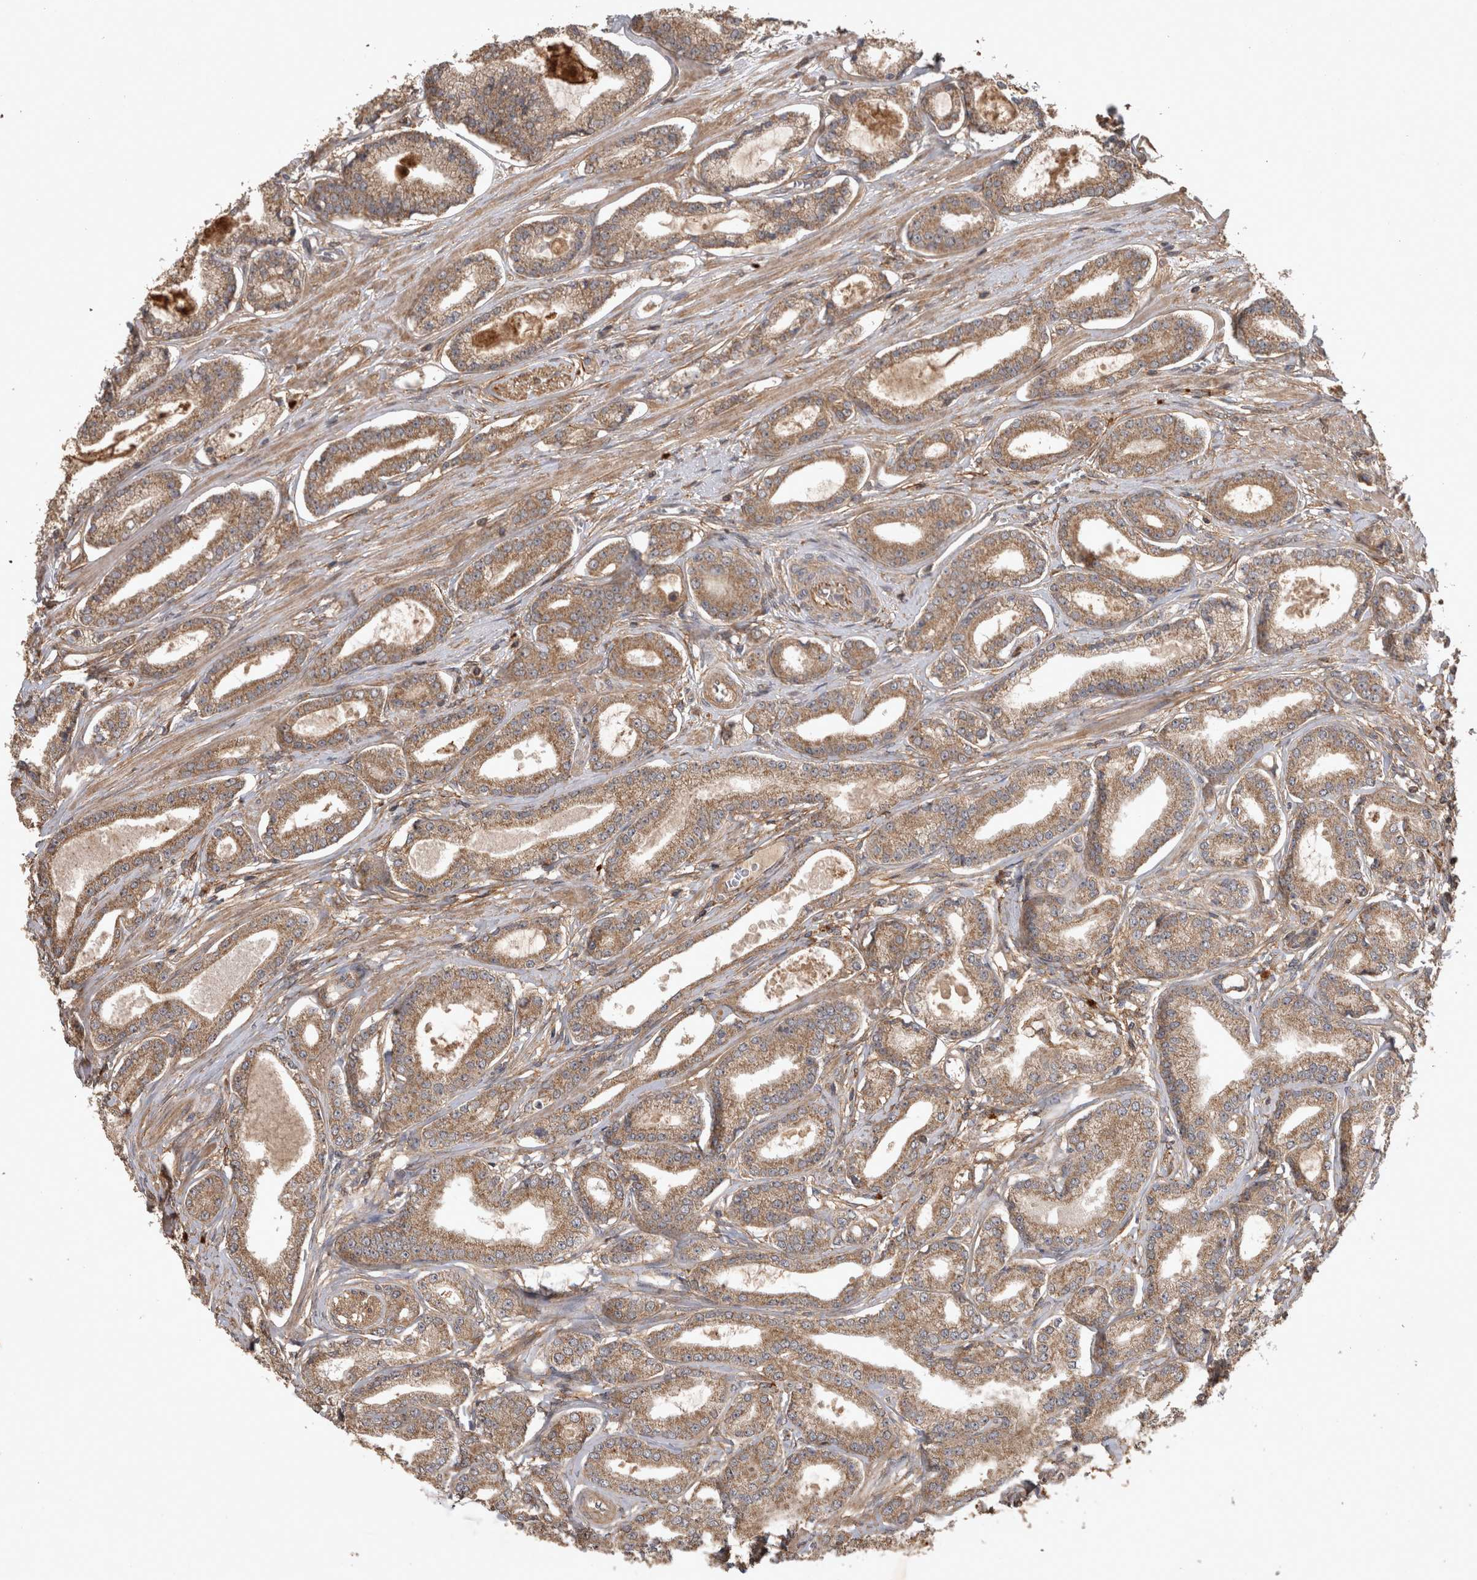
{"staining": {"intensity": "moderate", "quantity": ">75%", "location": "cytoplasmic/membranous"}, "tissue": "prostate cancer", "cell_type": "Tumor cells", "image_type": "cancer", "snomed": [{"axis": "morphology", "description": "Adenocarcinoma, Low grade"}, {"axis": "topography", "description": "Prostate"}], "caption": "A brown stain labels moderate cytoplasmic/membranous positivity of a protein in human prostate cancer tumor cells.", "gene": "TRMT61B", "patient": {"sex": "male", "age": 60}}